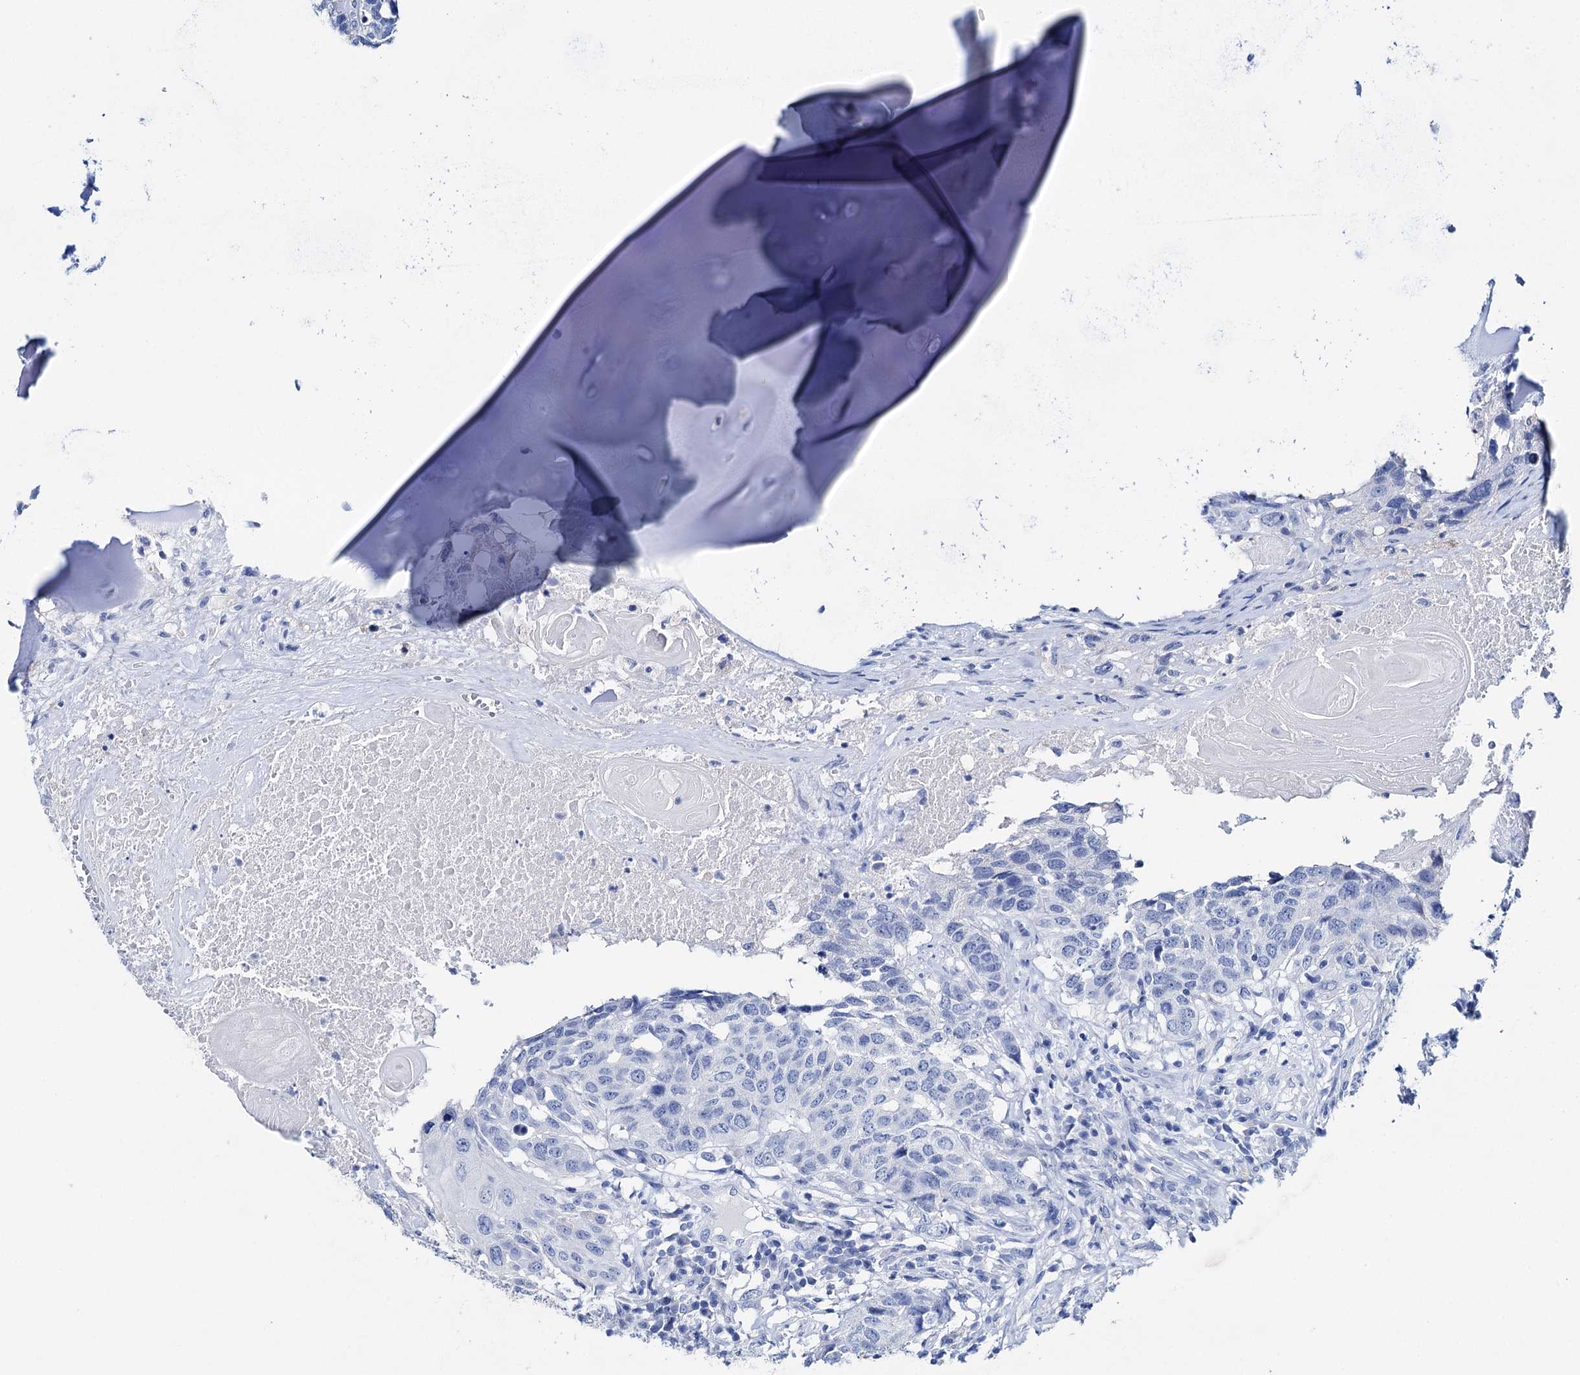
{"staining": {"intensity": "negative", "quantity": "none", "location": "none"}, "tissue": "head and neck cancer", "cell_type": "Tumor cells", "image_type": "cancer", "snomed": [{"axis": "morphology", "description": "Squamous cell carcinoma, NOS"}, {"axis": "topography", "description": "Head-Neck"}], "caption": "IHC of human head and neck squamous cell carcinoma demonstrates no positivity in tumor cells. (Stains: DAB IHC with hematoxylin counter stain, Microscopy: brightfield microscopy at high magnification).", "gene": "BRINP1", "patient": {"sex": "male", "age": 66}}